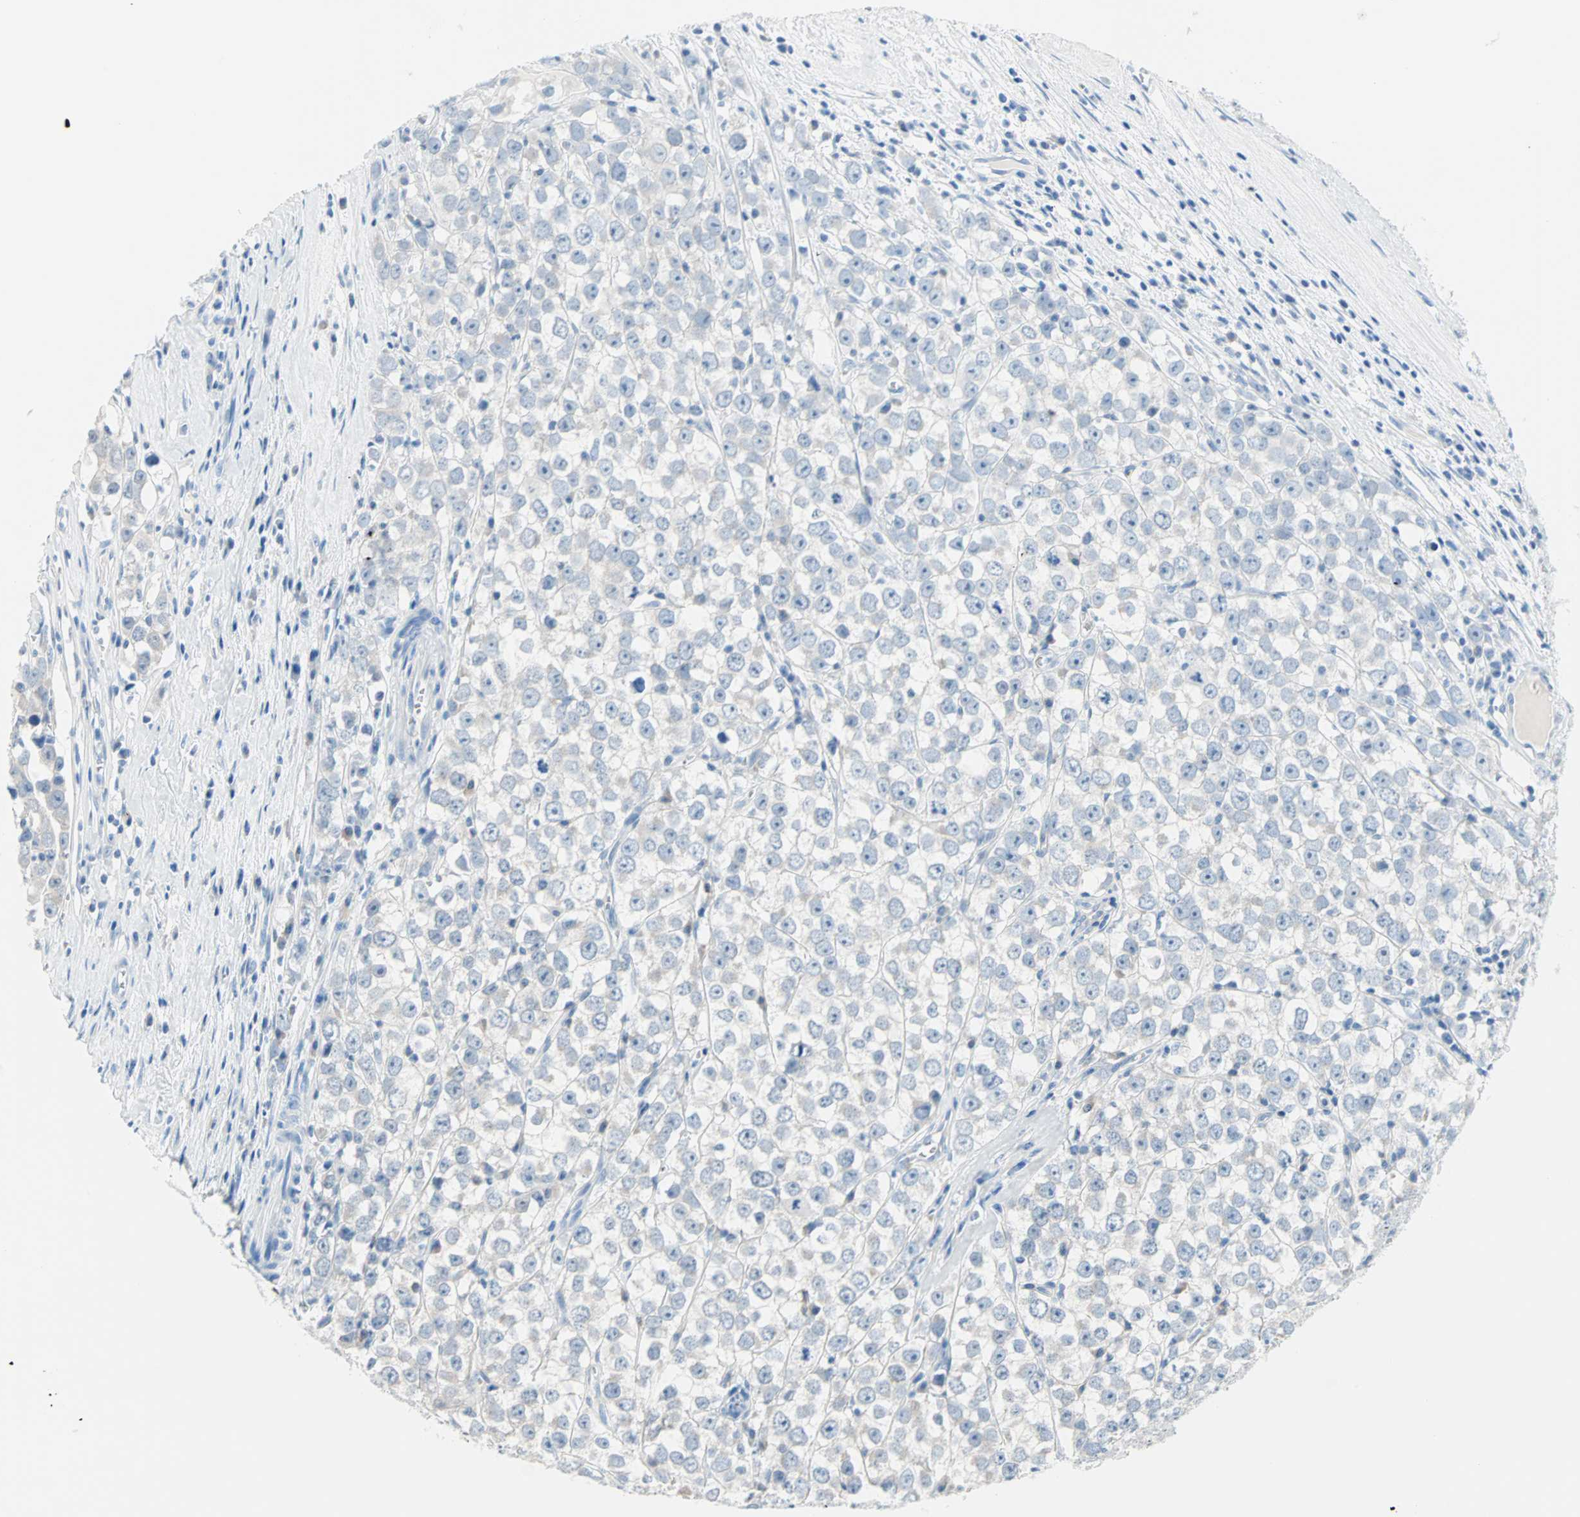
{"staining": {"intensity": "weak", "quantity": "<25%", "location": "cytoplasmic/membranous"}, "tissue": "testis cancer", "cell_type": "Tumor cells", "image_type": "cancer", "snomed": [{"axis": "morphology", "description": "Seminoma, NOS"}, {"axis": "morphology", "description": "Carcinoma, Embryonal, NOS"}, {"axis": "topography", "description": "Testis"}], "caption": "Immunohistochemical staining of human testis seminoma exhibits no significant positivity in tumor cells.", "gene": "MPI", "patient": {"sex": "male", "age": 52}}